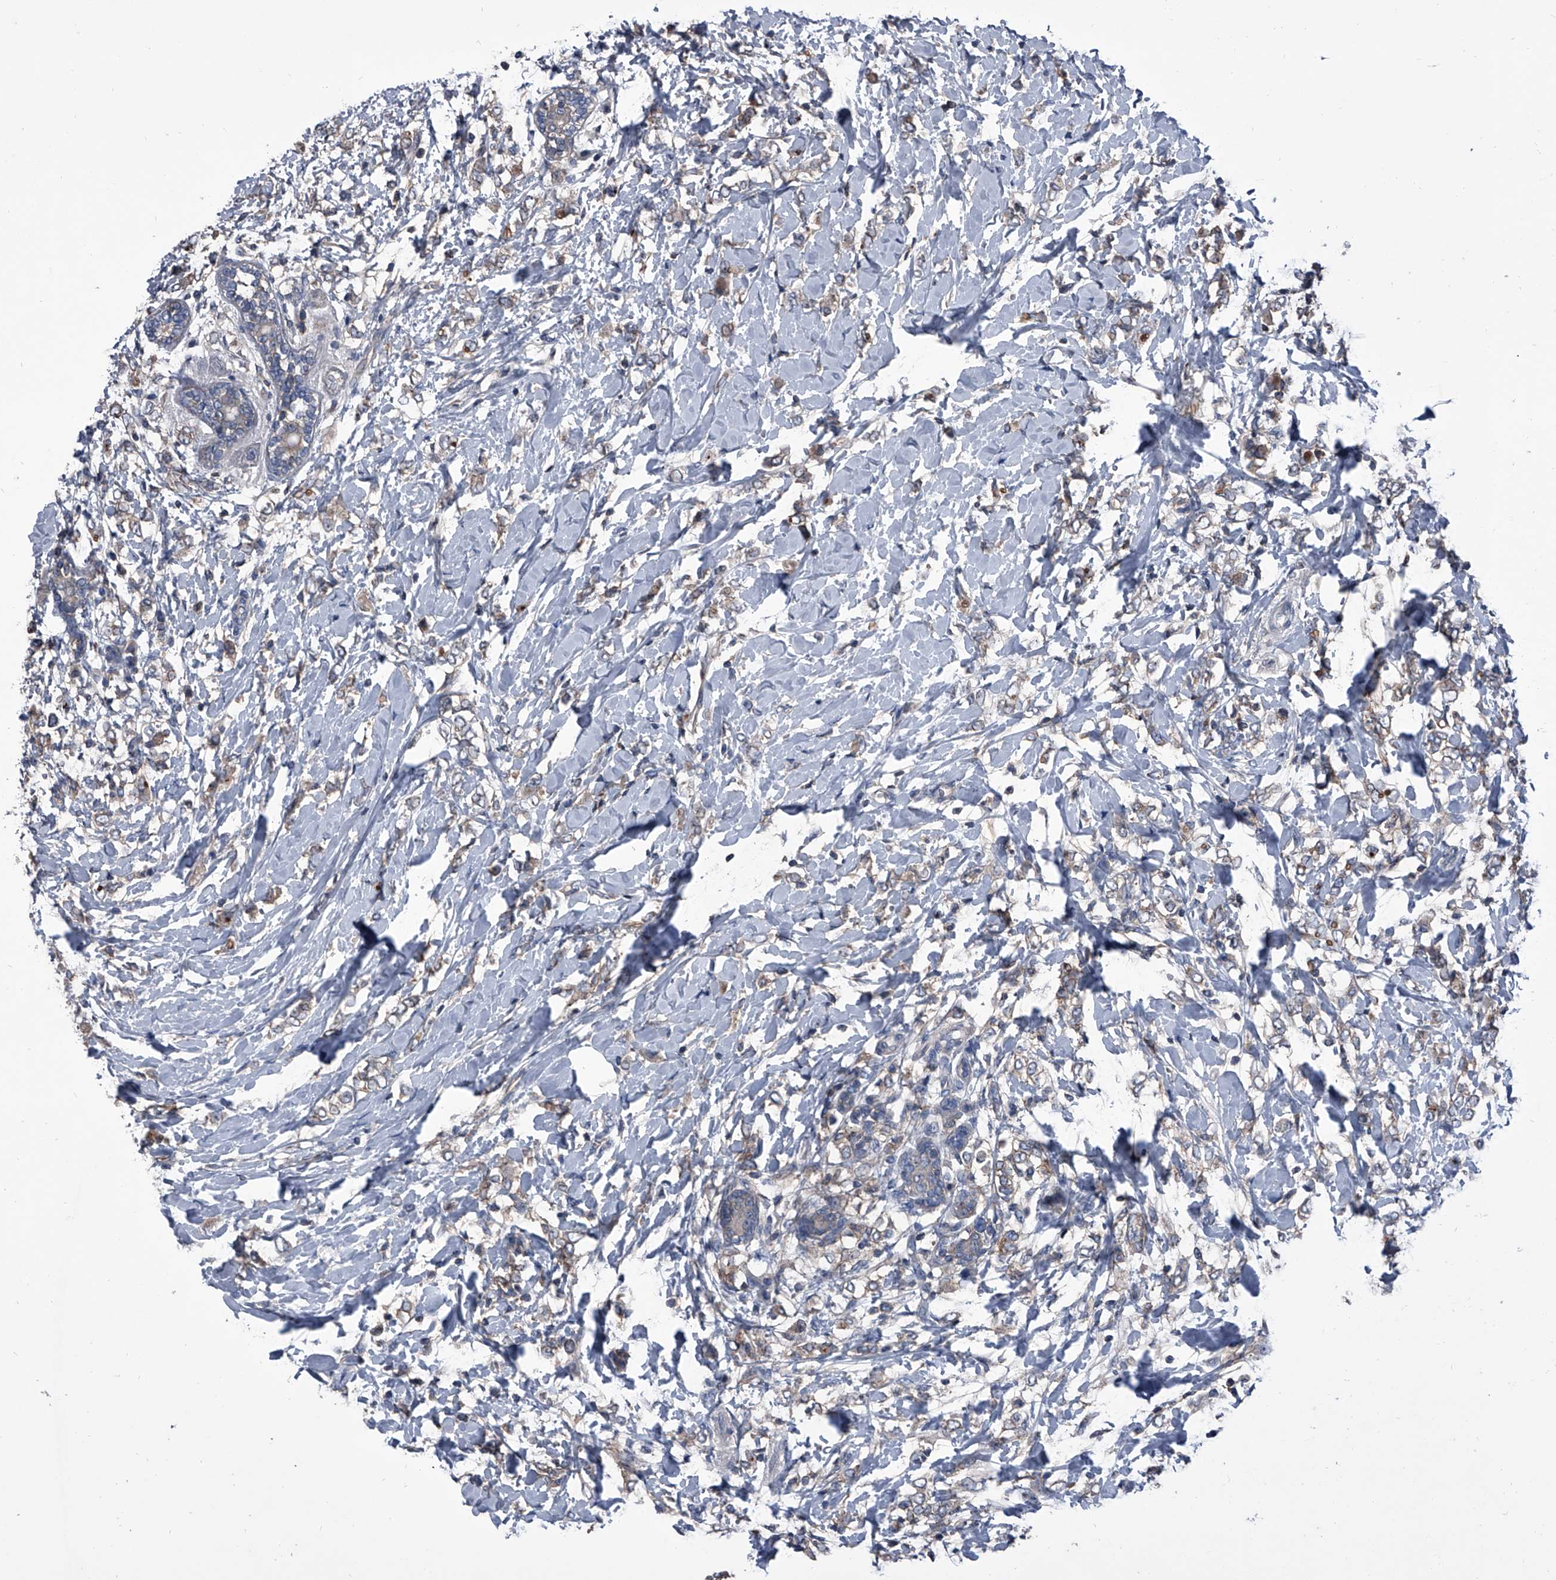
{"staining": {"intensity": "weak", "quantity": "25%-75%", "location": "cytoplasmic/membranous"}, "tissue": "breast cancer", "cell_type": "Tumor cells", "image_type": "cancer", "snomed": [{"axis": "morphology", "description": "Normal tissue, NOS"}, {"axis": "morphology", "description": "Lobular carcinoma"}, {"axis": "topography", "description": "Breast"}], "caption": "Human breast cancer (lobular carcinoma) stained with a protein marker reveals weak staining in tumor cells.", "gene": "PIP5K1A", "patient": {"sex": "female", "age": 47}}